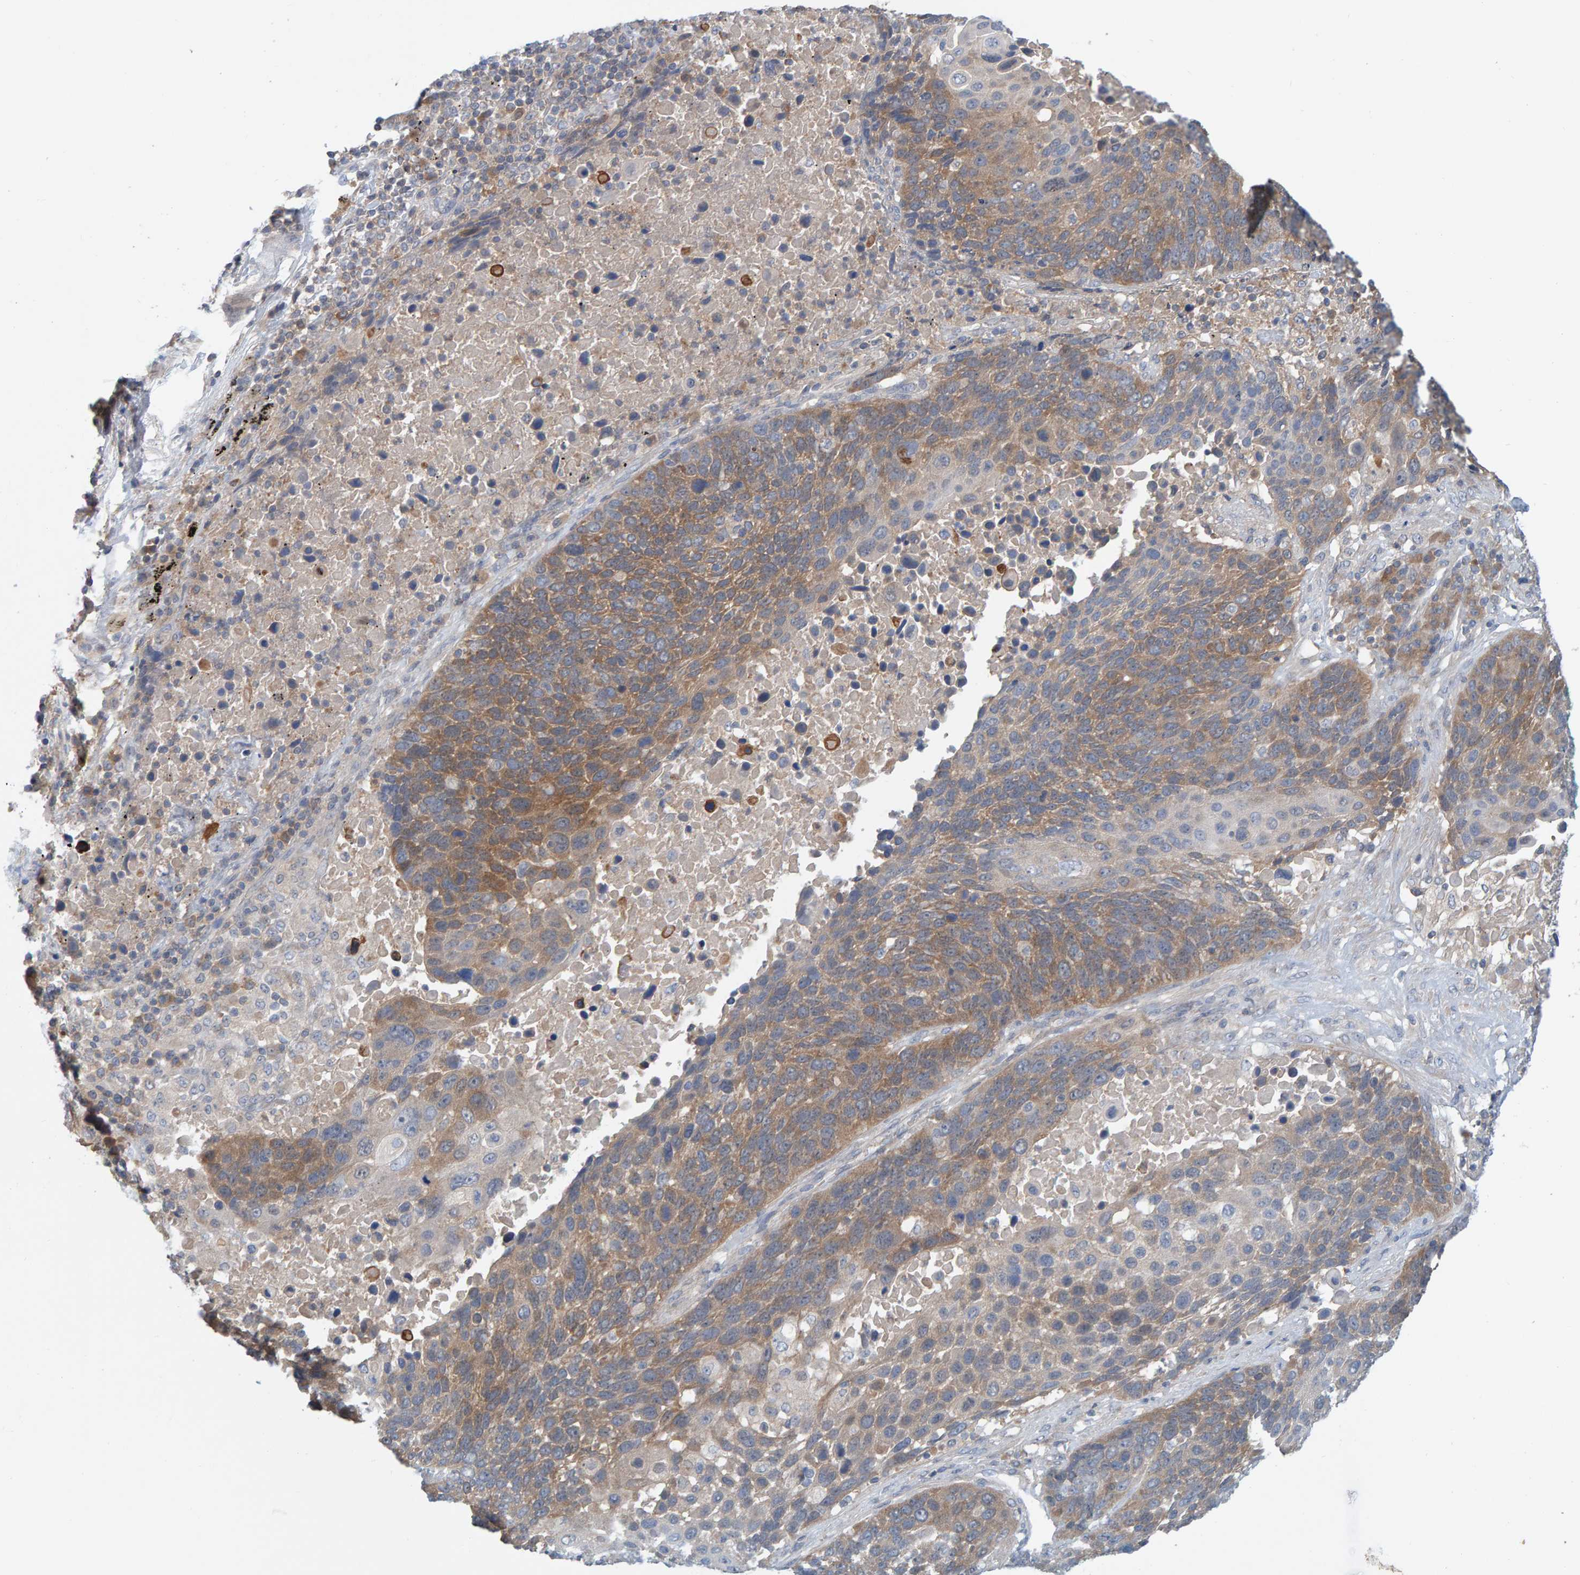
{"staining": {"intensity": "weak", "quantity": ">75%", "location": "cytoplasmic/membranous"}, "tissue": "lung cancer", "cell_type": "Tumor cells", "image_type": "cancer", "snomed": [{"axis": "morphology", "description": "Squamous cell carcinoma, NOS"}, {"axis": "topography", "description": "Lung"}], "caption": "A high-resolution photomicrograph shows immunohistochemistry (IHC) staining of lung cancer (squamous cell carcinoma), which shows weak cytoplasmic/membranous positivity in about >75% of tumor cells.", "gene": "TATDN1", "patient": {"sex": "male", "age": 66}}